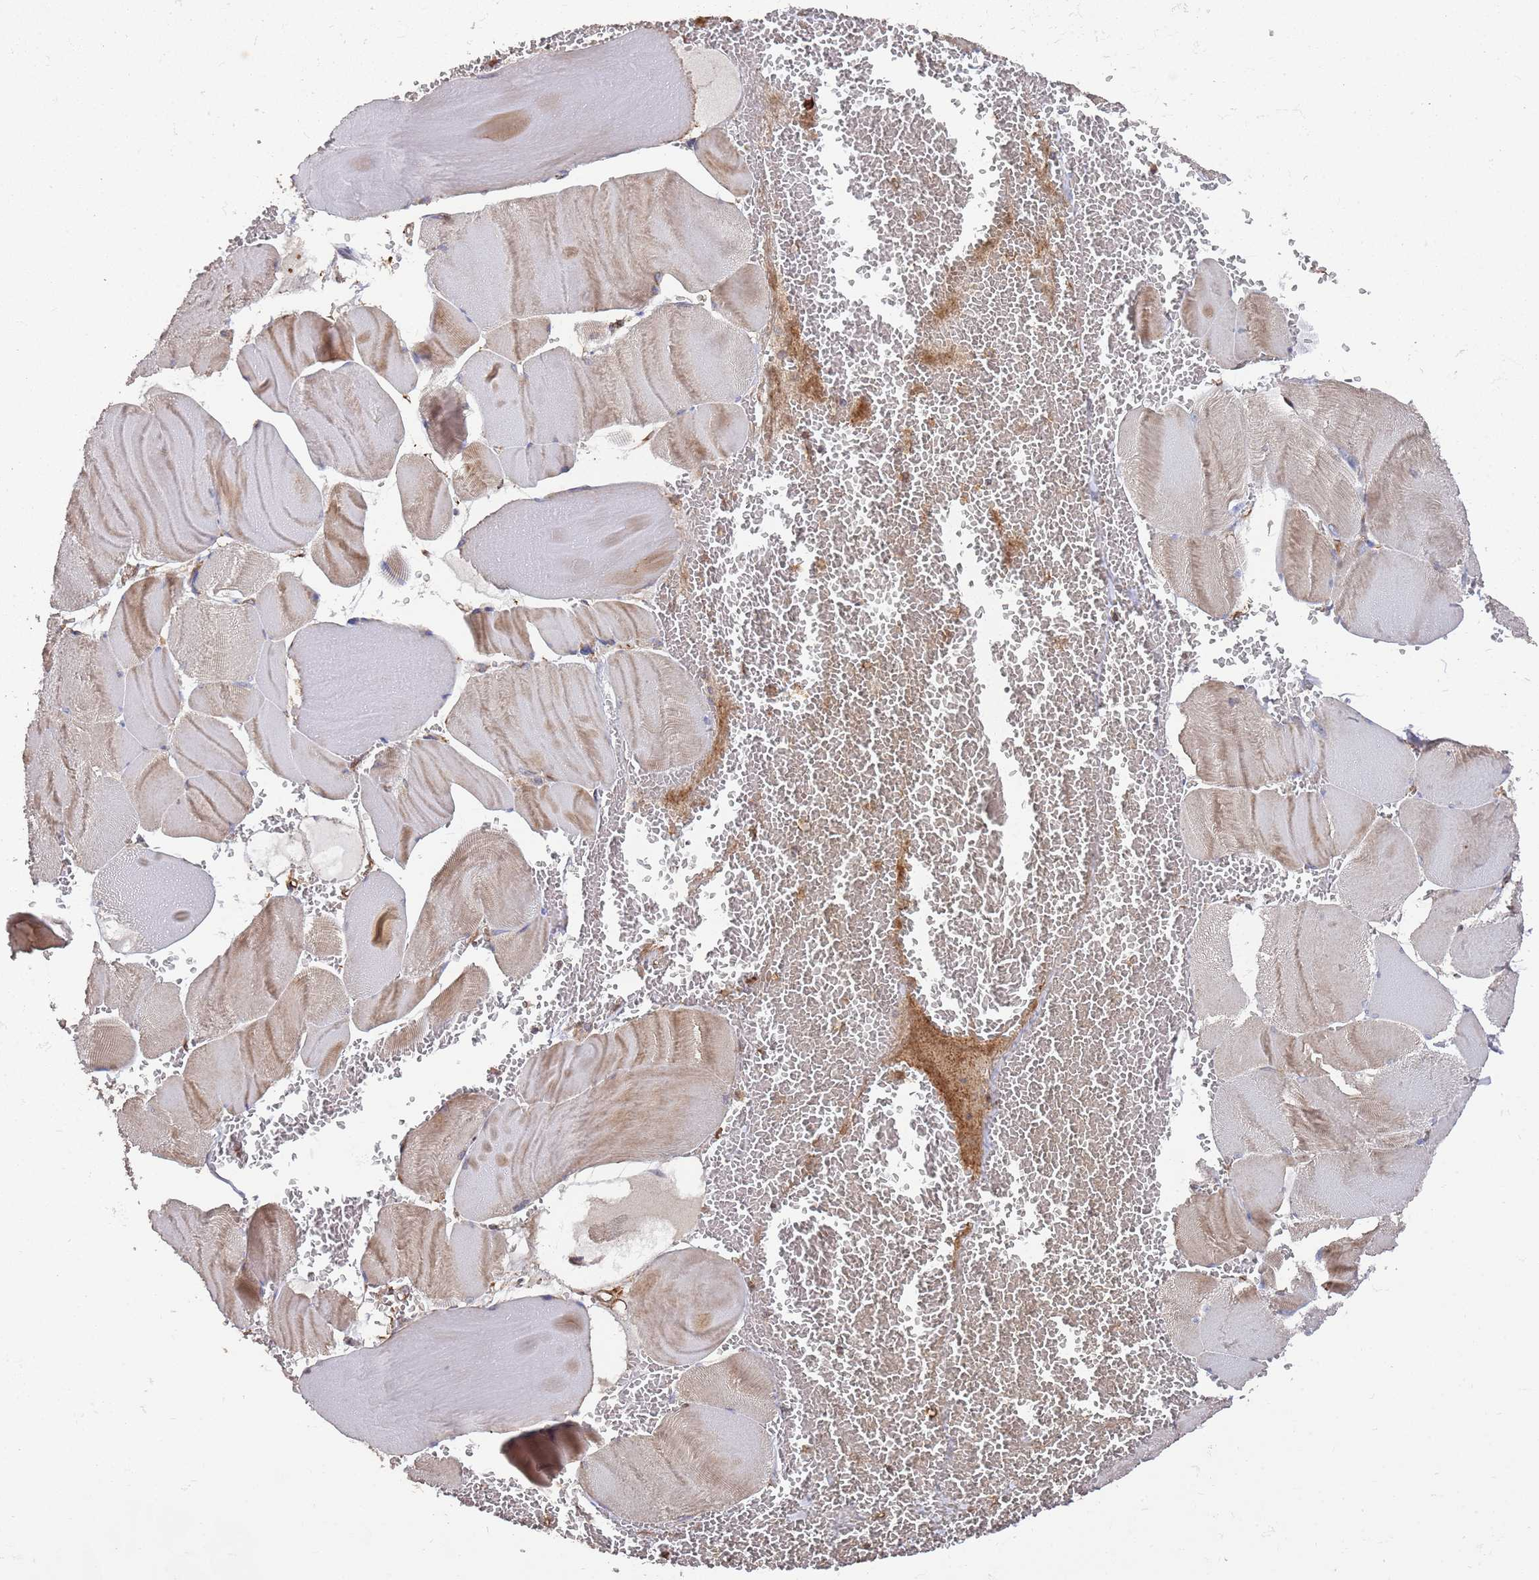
{"staining": {"intensity": "moderate", "quantity": "25%-75%", "location": "cytoplasmic/membranous"}, "tissue": "skeletal muscle", "cell_type": "Myocytes", "image_type": "normal", "snomed": [{"axis": "morphology", "description": "Normal tissue, NOS"}, {"axis": "morphology", "description": "Basal cell carcinoma"}, {"axis": "topography", "description": "Skeletal muscle"}], "caption": "Skeletal muscle stained with immunohistochemistry shows moderate cytoplasmic/membranous positivity in about 25%-75% of myocytes.", "gene": "LACC1", "patient": {"sex": "female", "age": 64}}